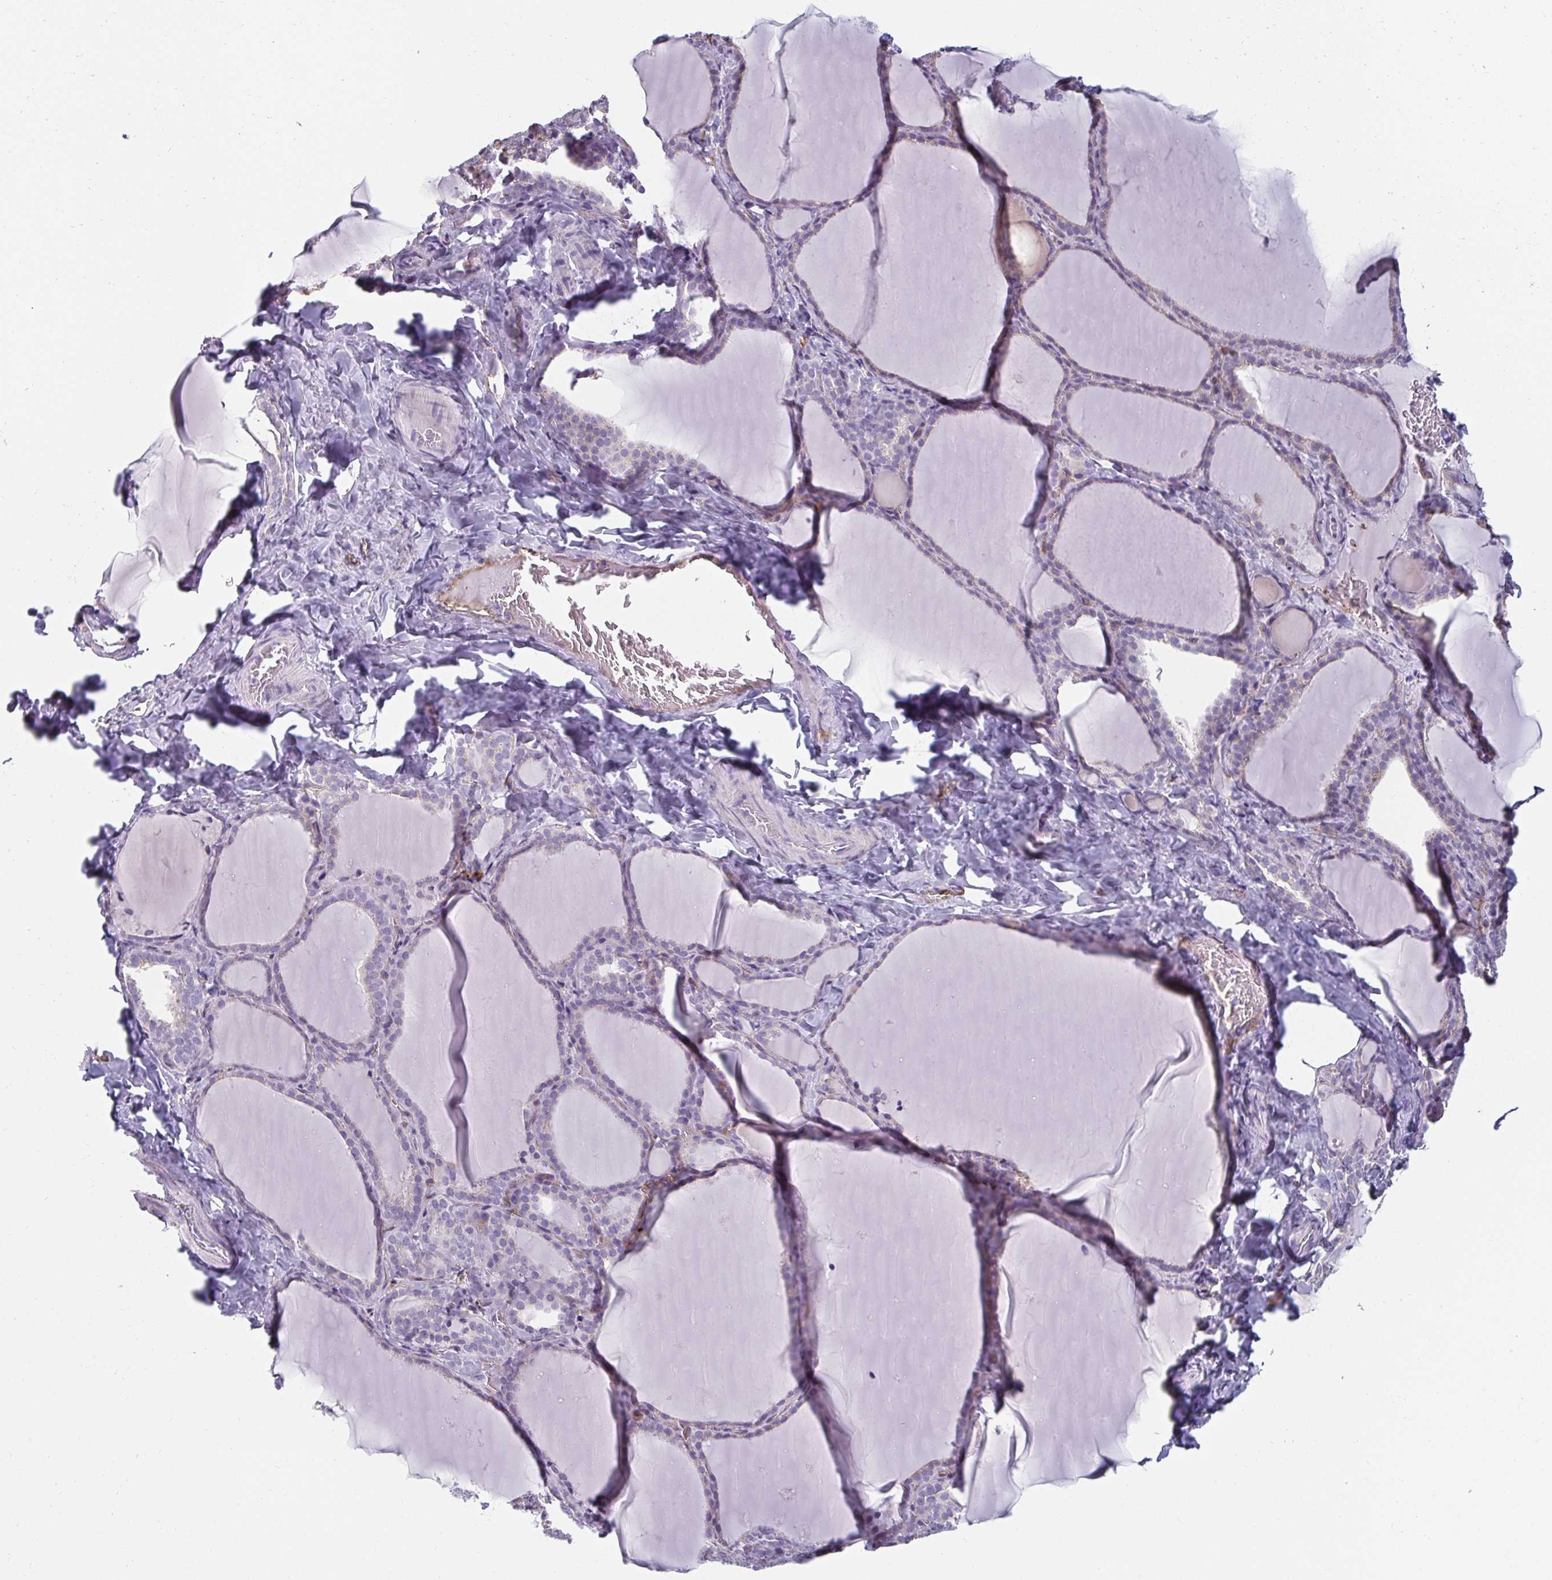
{"staining": {"intensity": "negative", "quantity": "none", "location": "none"}, "tissue": "thyroid gland", "cell_type": "Glandular cells", "image_type": "normal", "snomed": [{"axis": "morphology", "description": "Normal tissue, NOS"}, {"axis": "topography", "description": "Thyroid gland"}], "caption": "High power microscopy photomicrograph of an immunohistochemistry image of unremarkable thyroid gland, revealing no significant expression in glandular cells.", "gene": "PDE2A", "patient": {"sex": "female", "age": 22}}